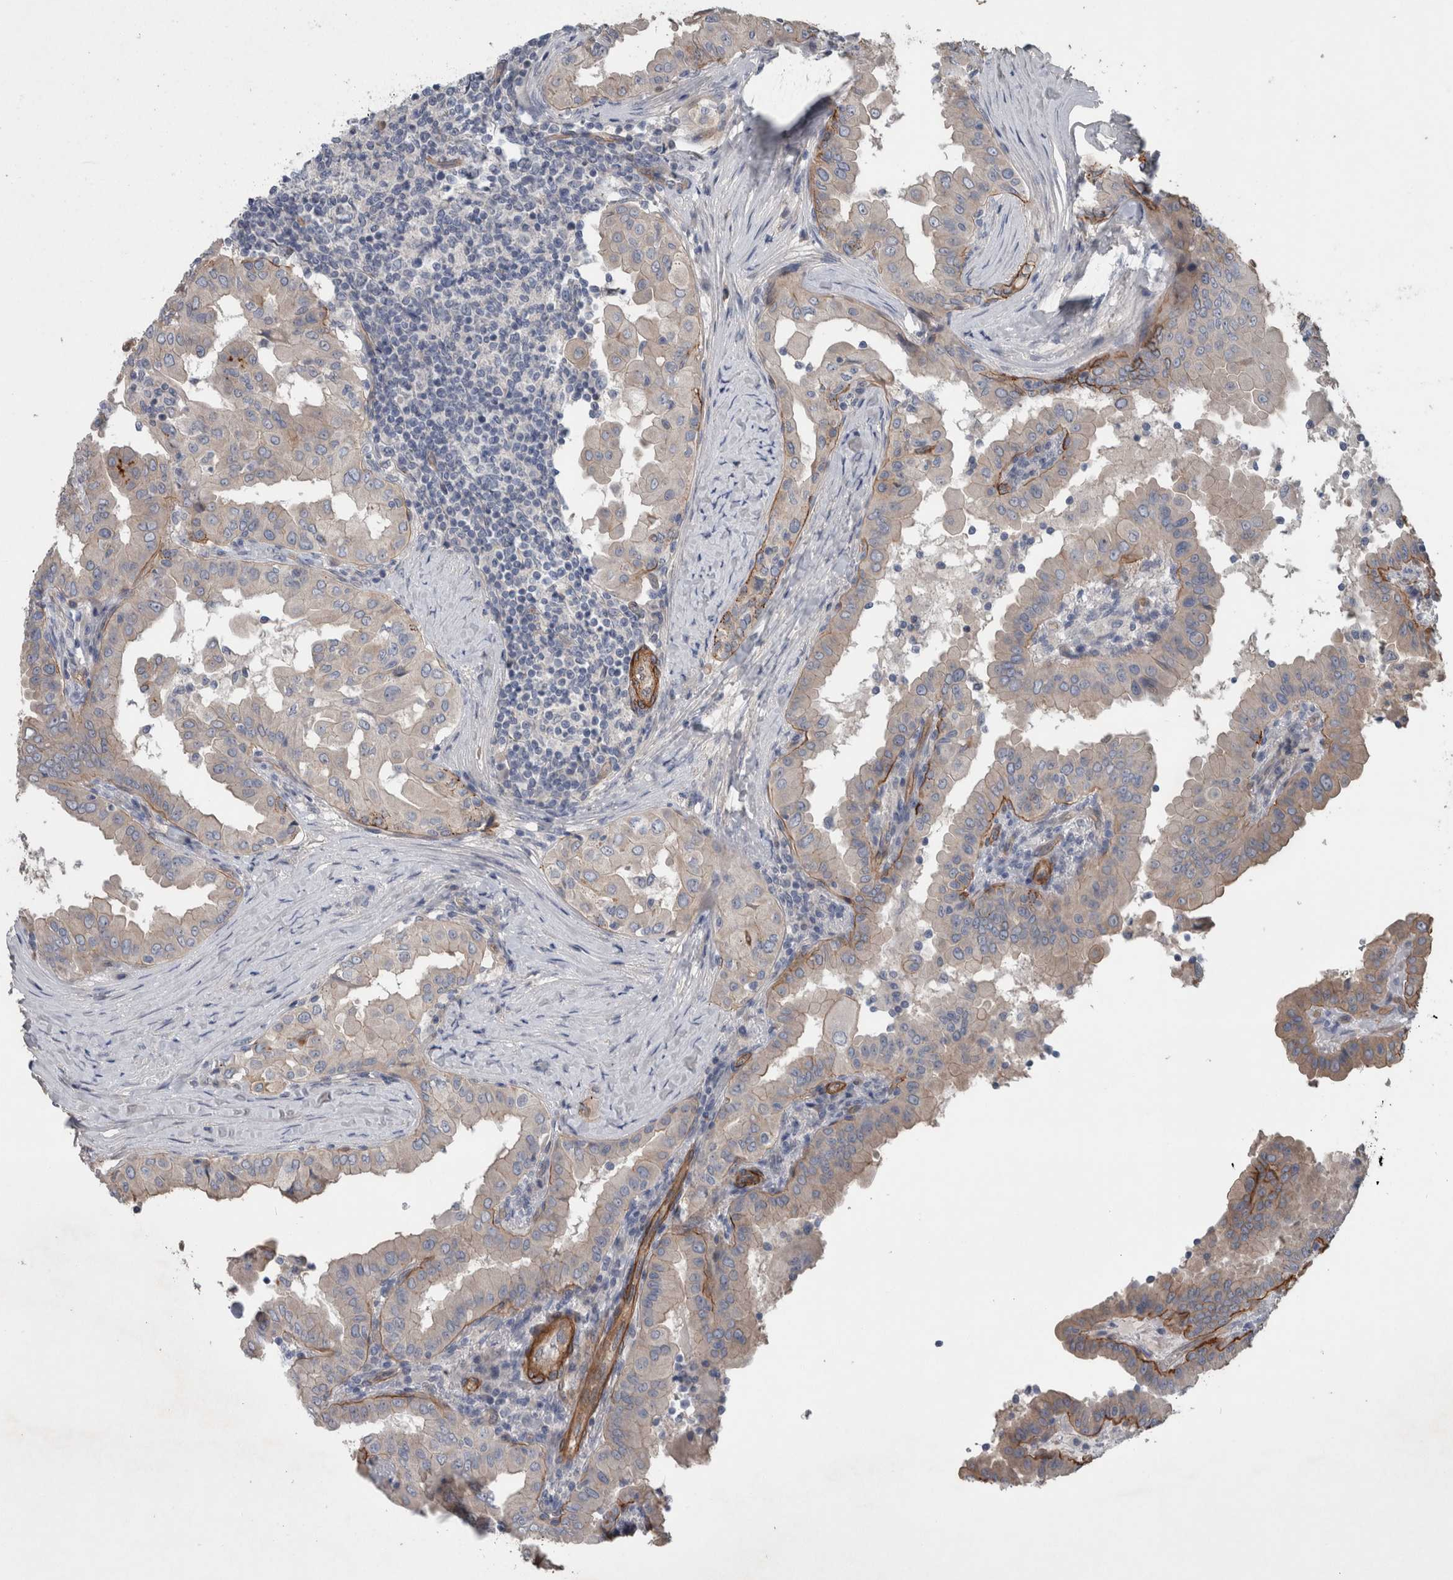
{"staining": {"intensity": "moderate", "quantity": "<25%", "location": "cytoplasmic/membranous"}, "tissue": "thyroid cancer", "cell_type": "Tumor cells", "image_type": "cancer", "snomed": [{"axis": "morphology", "description": "Papillary adenocarcinoma, NOS"}, {"axis": "topography", "description": "Thyroid gland"}], "caption": "IHC (DAB) staining of human thyroid cancer displays moderate cytoplasmic/membranous protein positivity in approximately <25% of tumor cells.", "gene": "BCAM", "patient": {"sex": "male", "age": 33}}